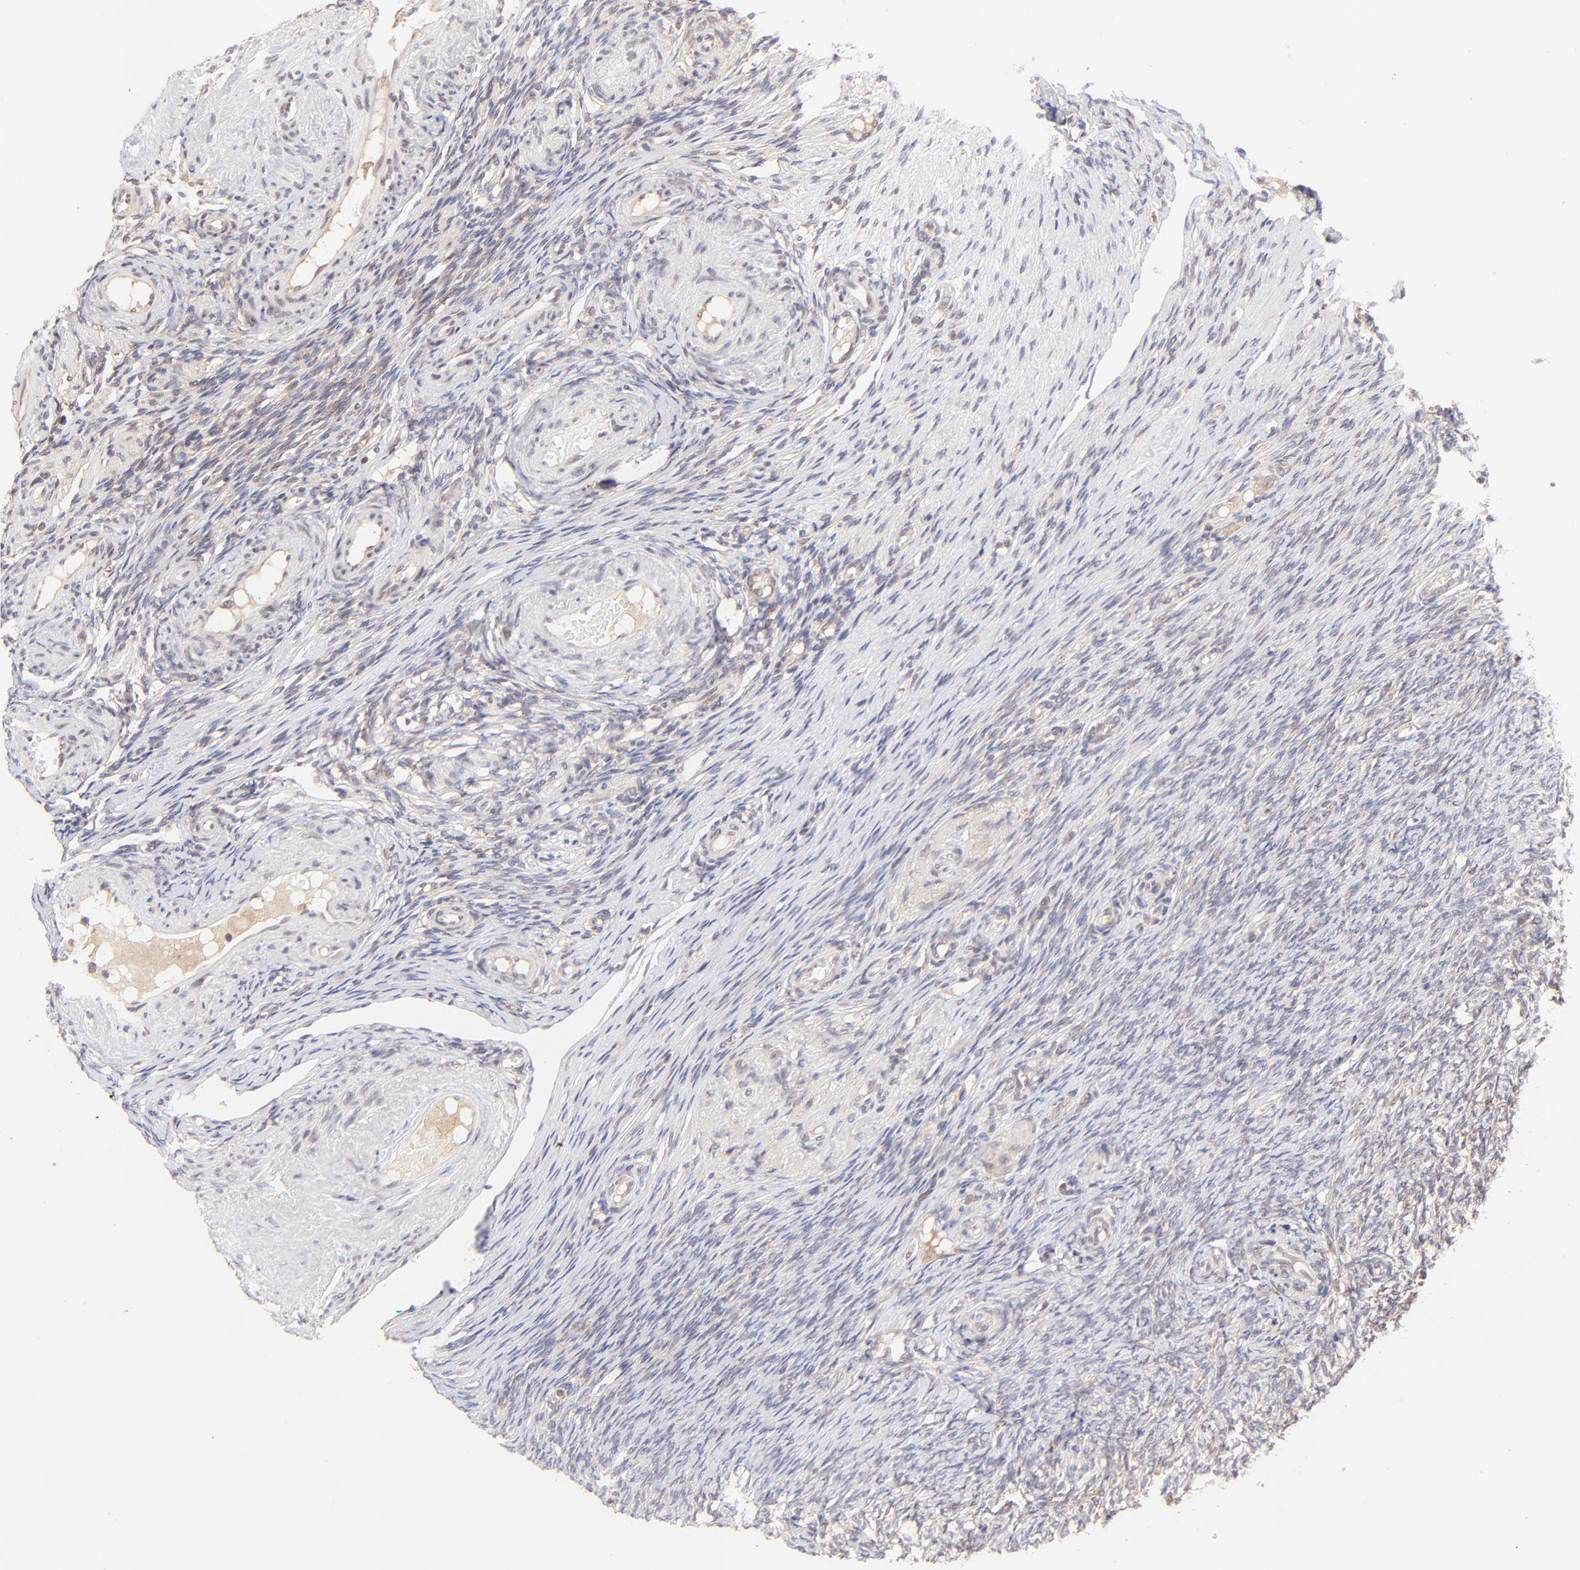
{"staining": {"intensity": "negative", "quantity": "none", "location": "none"}, "tissue": "ovary", "cell_type": "Follicle cells", "image_type": "normal", "snomed": [{"axis": "morphology", "description": "Normal tissue, NOS"}, {"axis": "topography", "description": "Ovary"}], "caption": "Immunohistochemical staining of benign ovary reveals no significant staining in follicle cells. Brightfield microscopy of immunohistochemistry (IHC) stained with DAB (brown) and hematoxylin (blue), captured at high magnification.", "gene": "TNRC6B", "patient": {"sex": "female", "age": 60}}